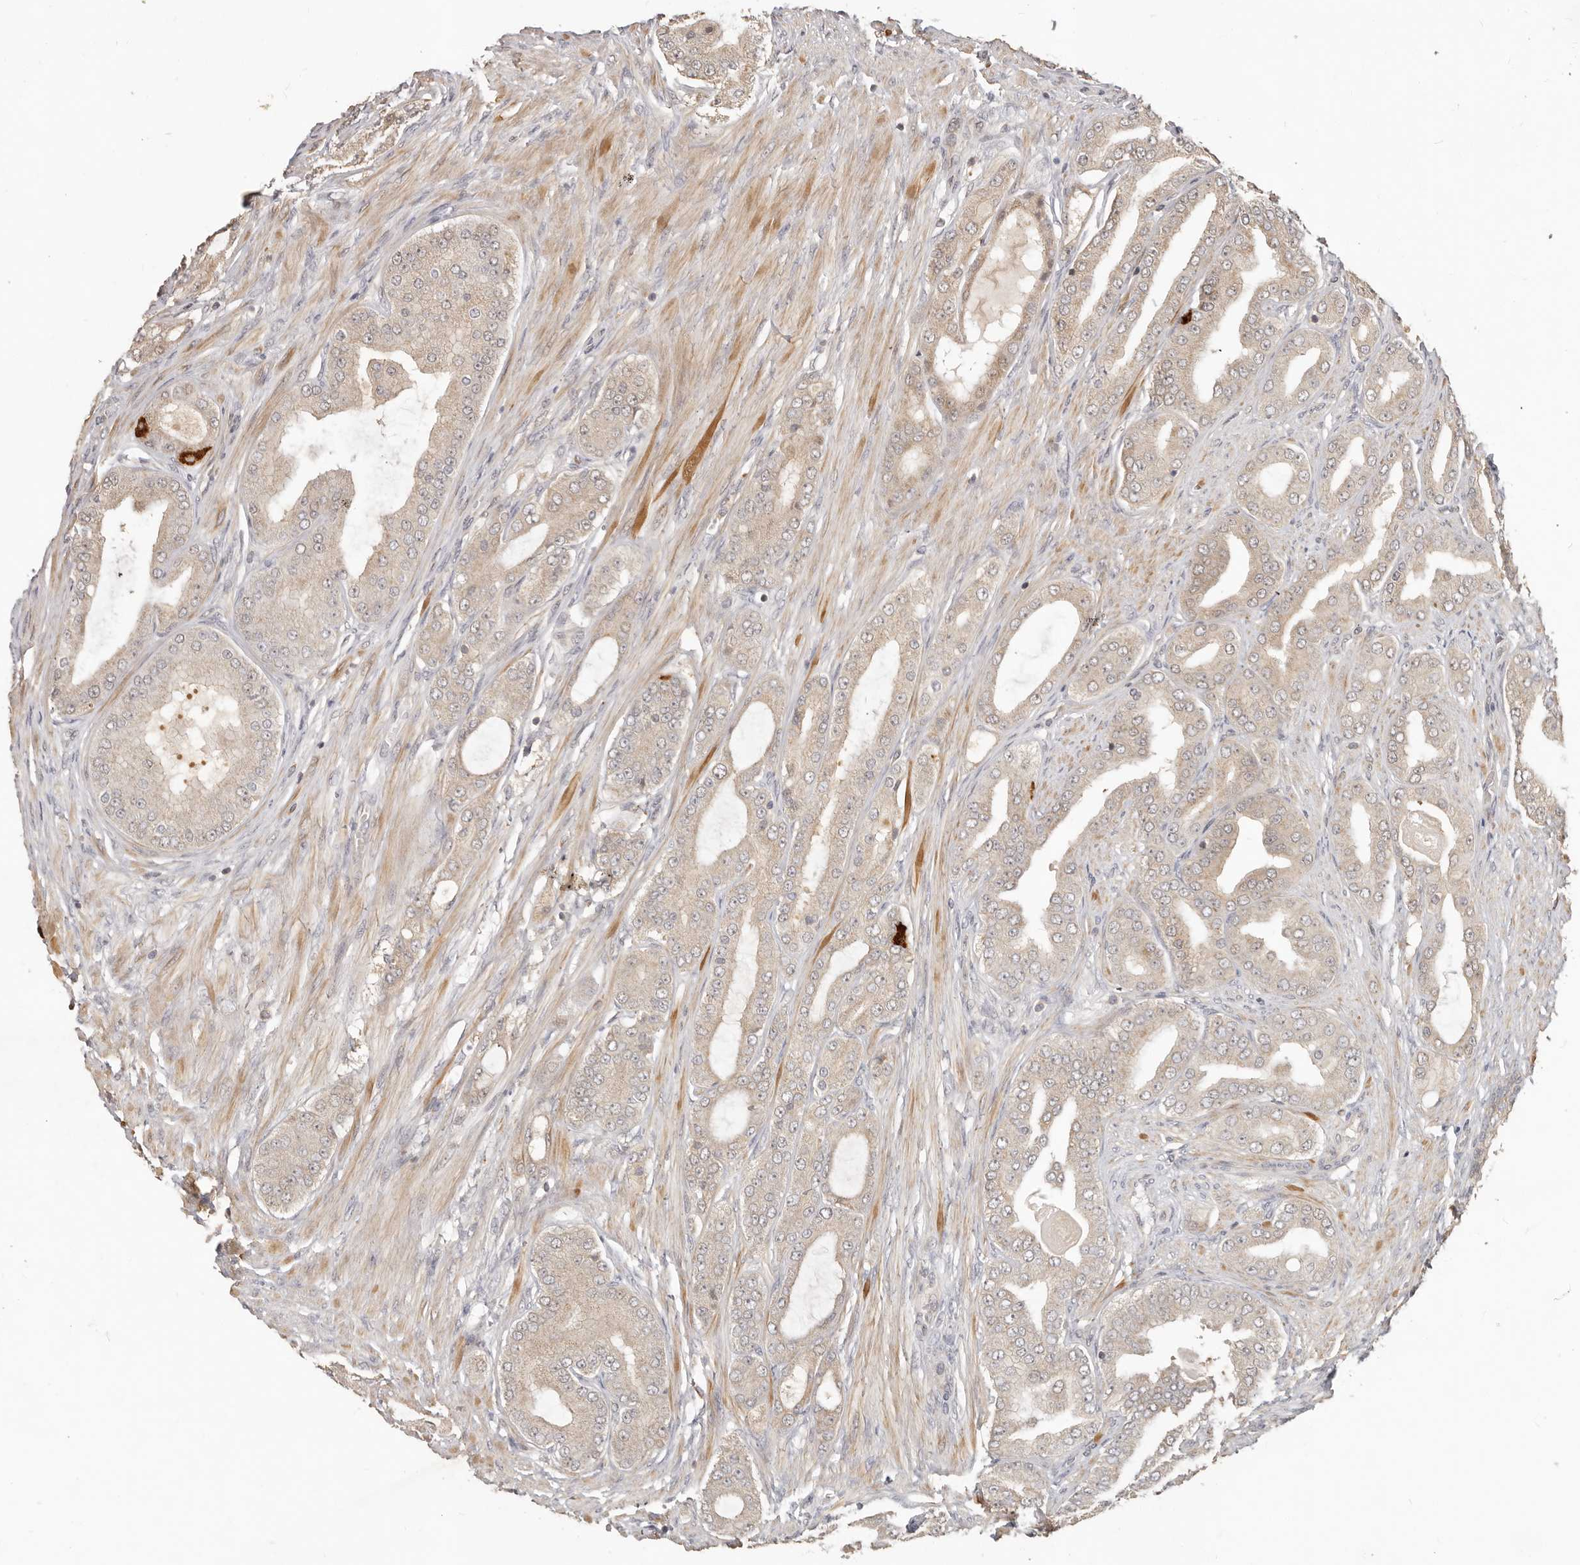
{"staining": {"intensity": "weak", "quantity": ">75%", "location": "cytoplasmic/membranous"}, "tissue": "prostate cancer", "cell_type": "Tumor cells", "image_type": "cancer", "snomed": [{"axis": "morphology", "description": "Adenocarcinoma, High grade"}, {"axis": "topography", "description": "Prostate"}], "caption": "A low amount of weak cytoplasmic/membranous positivity is seen in approximately >75% of tumor cells in prostate cancer (adenocarcinoma (high-grade)) tissue.", "gene": "MTFR2", "patient": {"sex": "male", "age": 60}}